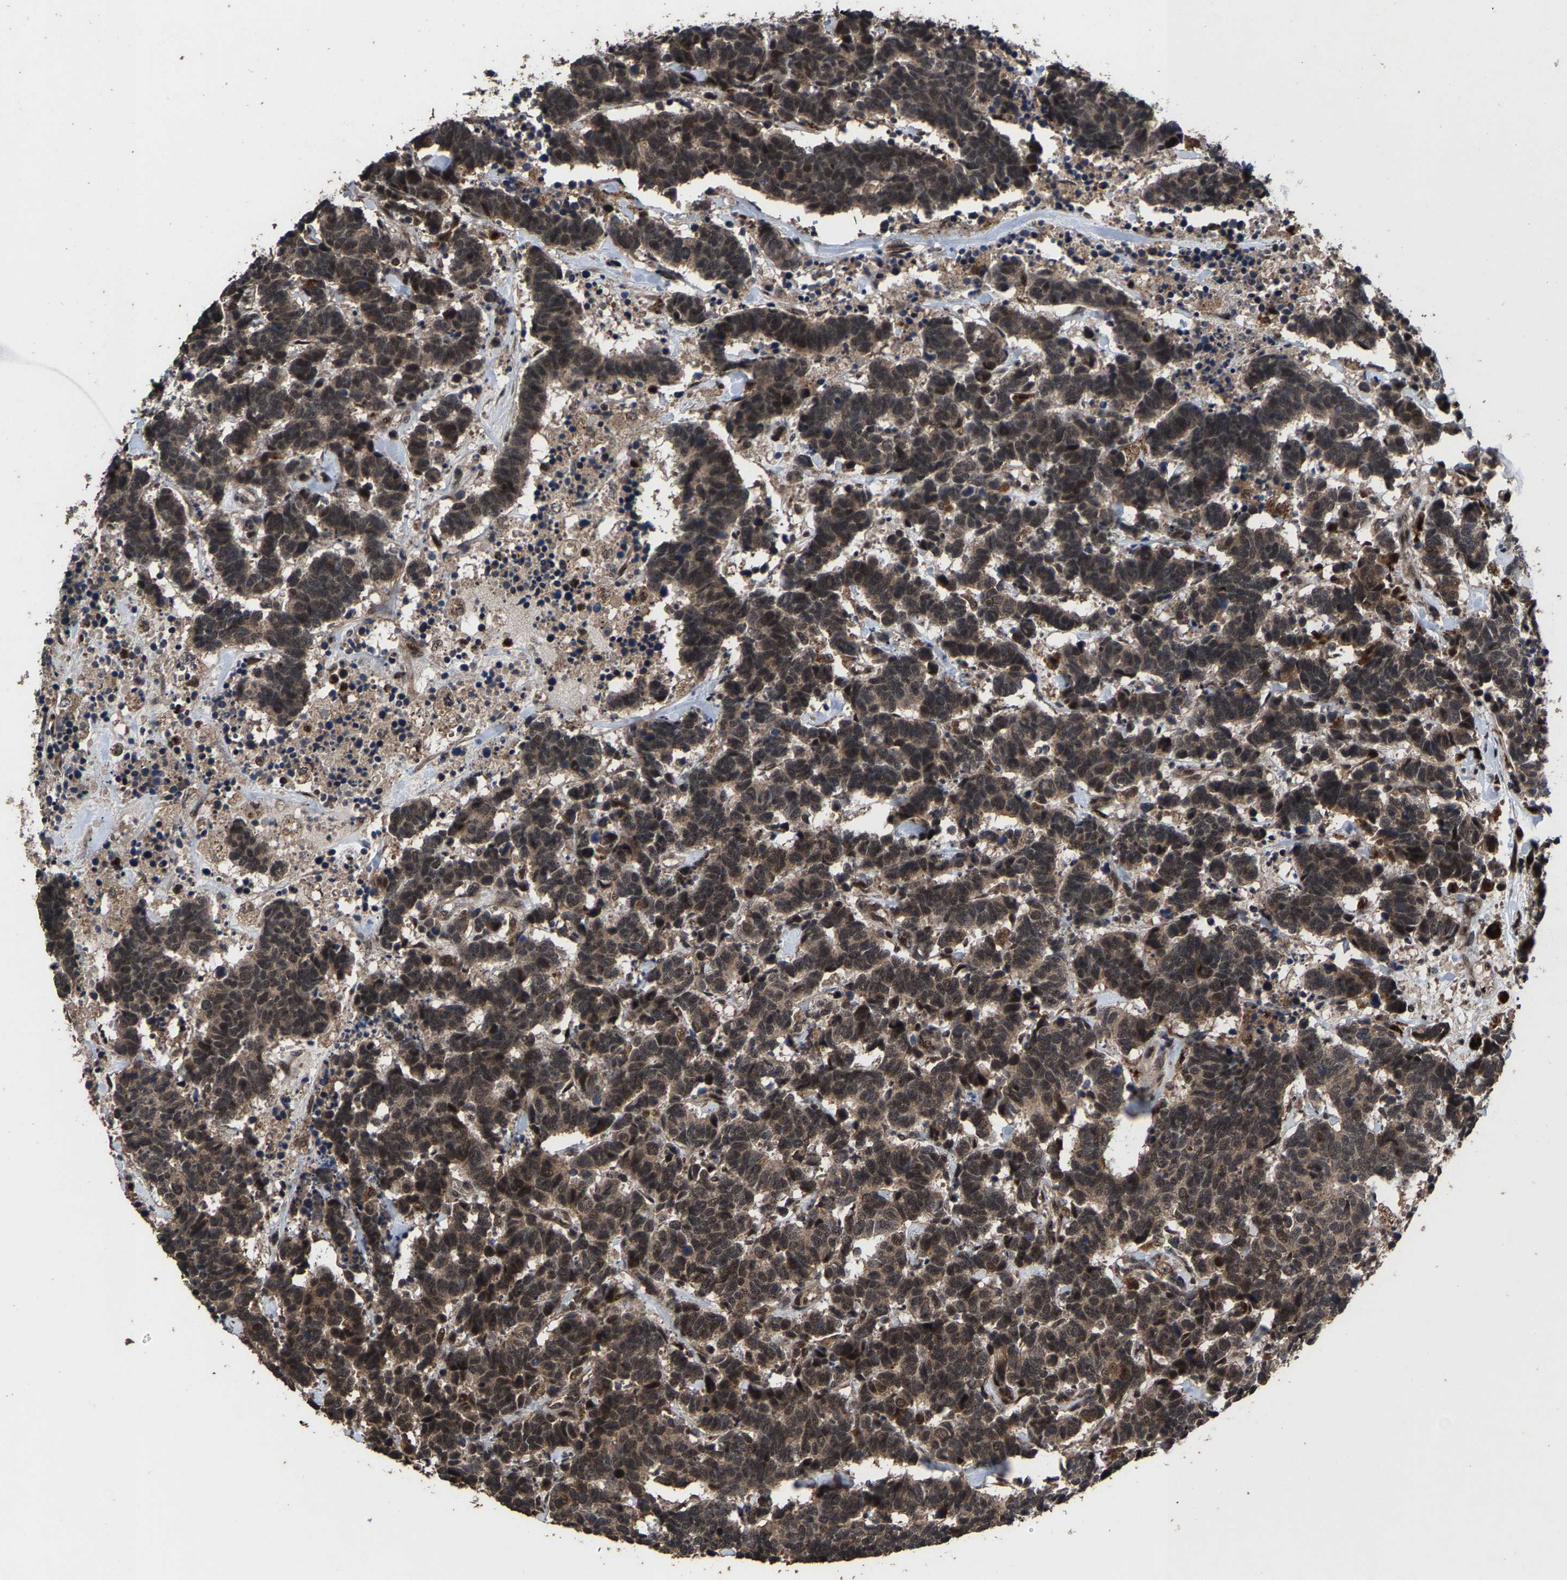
{"staining": {"intensity": "moderate", "quantity": ">75%", "location": "cytoplasmic/membranous,nuclear"}, "tissue": "carcinoid", "cell_type": "Tumor cells", "image_type": "cancer", "snomed": [{"axis": "morphology", "description": "Carcinoma, NOS"}, {"axis": "morphology", "description": "Carcinoid, malignant, NOS"}, {"axis": "topography", "description": "Urinary bladder"}], "caption": "A medium amount of moderate cytoplasmic/membranous and nuclear staining is identified in approximately >75% of tumor cells in carcinoma tissue. The protein is shown in brown color, while the nuclei are stained blue.", "gene": "HAUS6", "patient": {"sex": "male", "age": 57}}